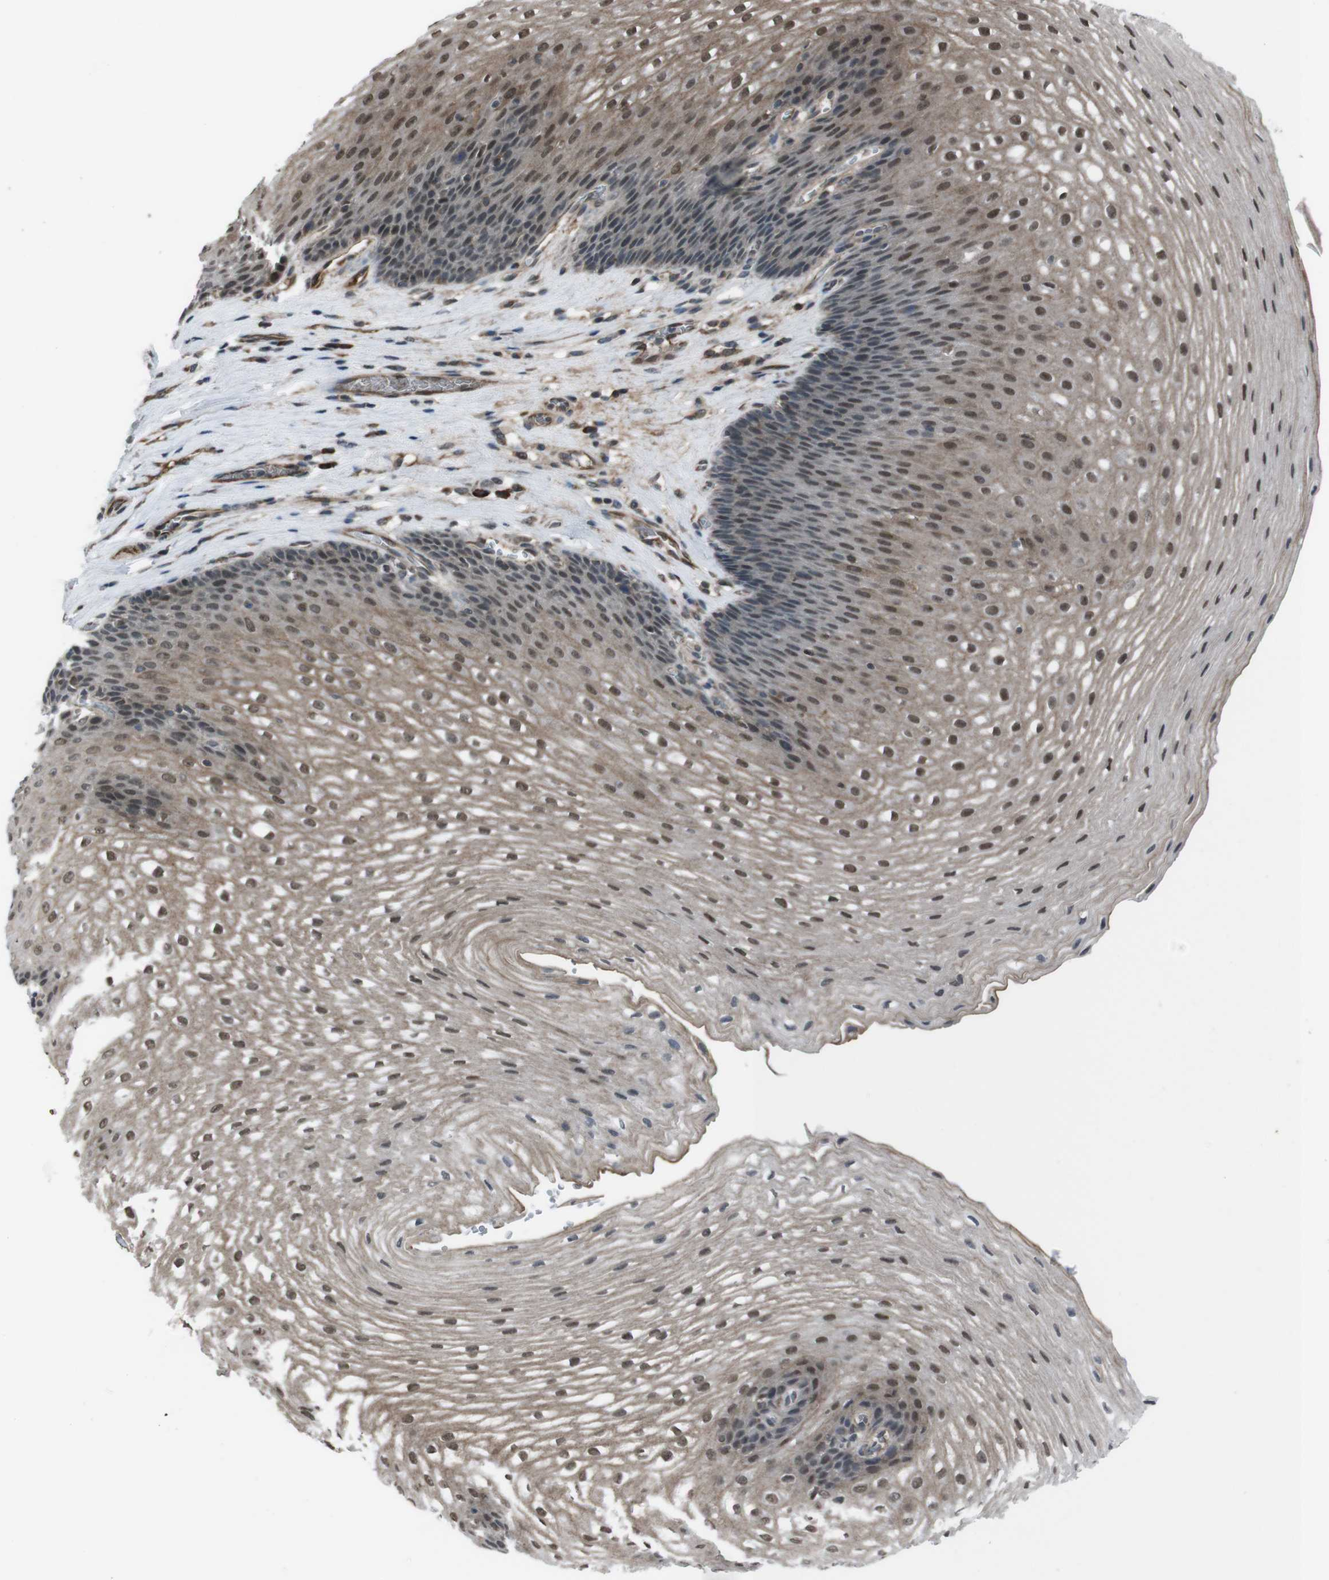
{"staining": {"intensity": "moderate", "quantity": ">75%", "location": "cytoplasmic/membranous,nuclear"}, "tissue": "esophagus", "cell_type": "Squamous epithelial cells", "image_type": "normal", "snomed": [{"axis": "morphology", "description": "Normal tissue, NOS"}, {"axis": "topography", "description": "Esophagus"}], "caption": "The image reveals staining of normal esophagus, revealing moderate cytoplasmic/membranous,nuclear protein staining (brown color) within squamous epithelial cells.", "gene": "SS18L1", "patient": {"sex": "male", "age": 48}}